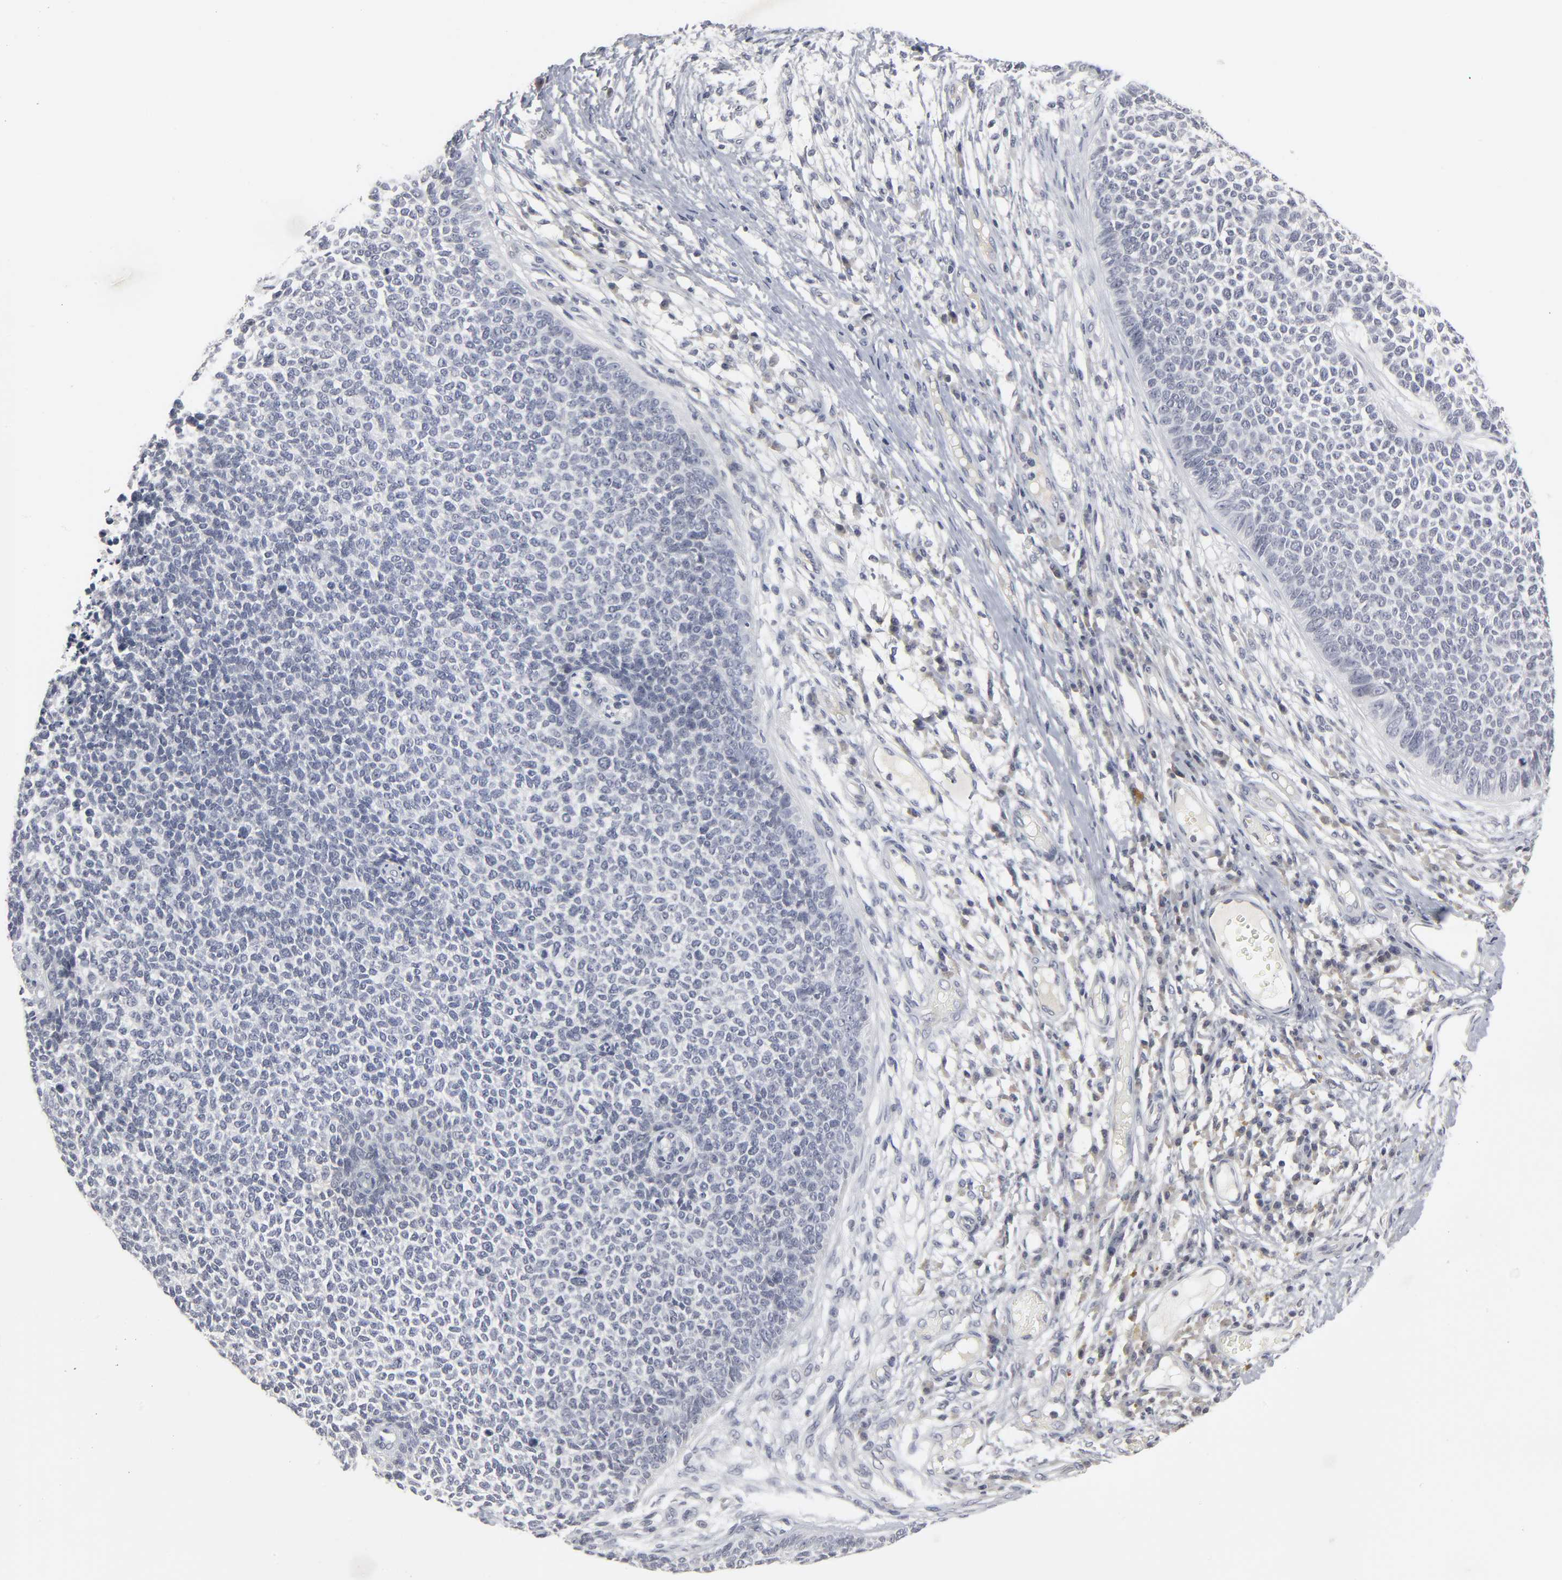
{"staining": {"intensity": "negative", "quantity": "none", "location": "none"}, "tissue": "skin cancer", "cell_type": "Tumor cells", "image_type": "cancer", "snomed": [{"axis": "morphology", "description": "Basal cell carcinoma"}, {"axis": "topography", "description": "Skin"}], "caption": "This is an immunohistochemistry histopathology image of human skin basal cell carcinoma. There is no positivity in tumor cells.", "gene": "TCAP", "patient": {"sex": "female", "age": 84}}